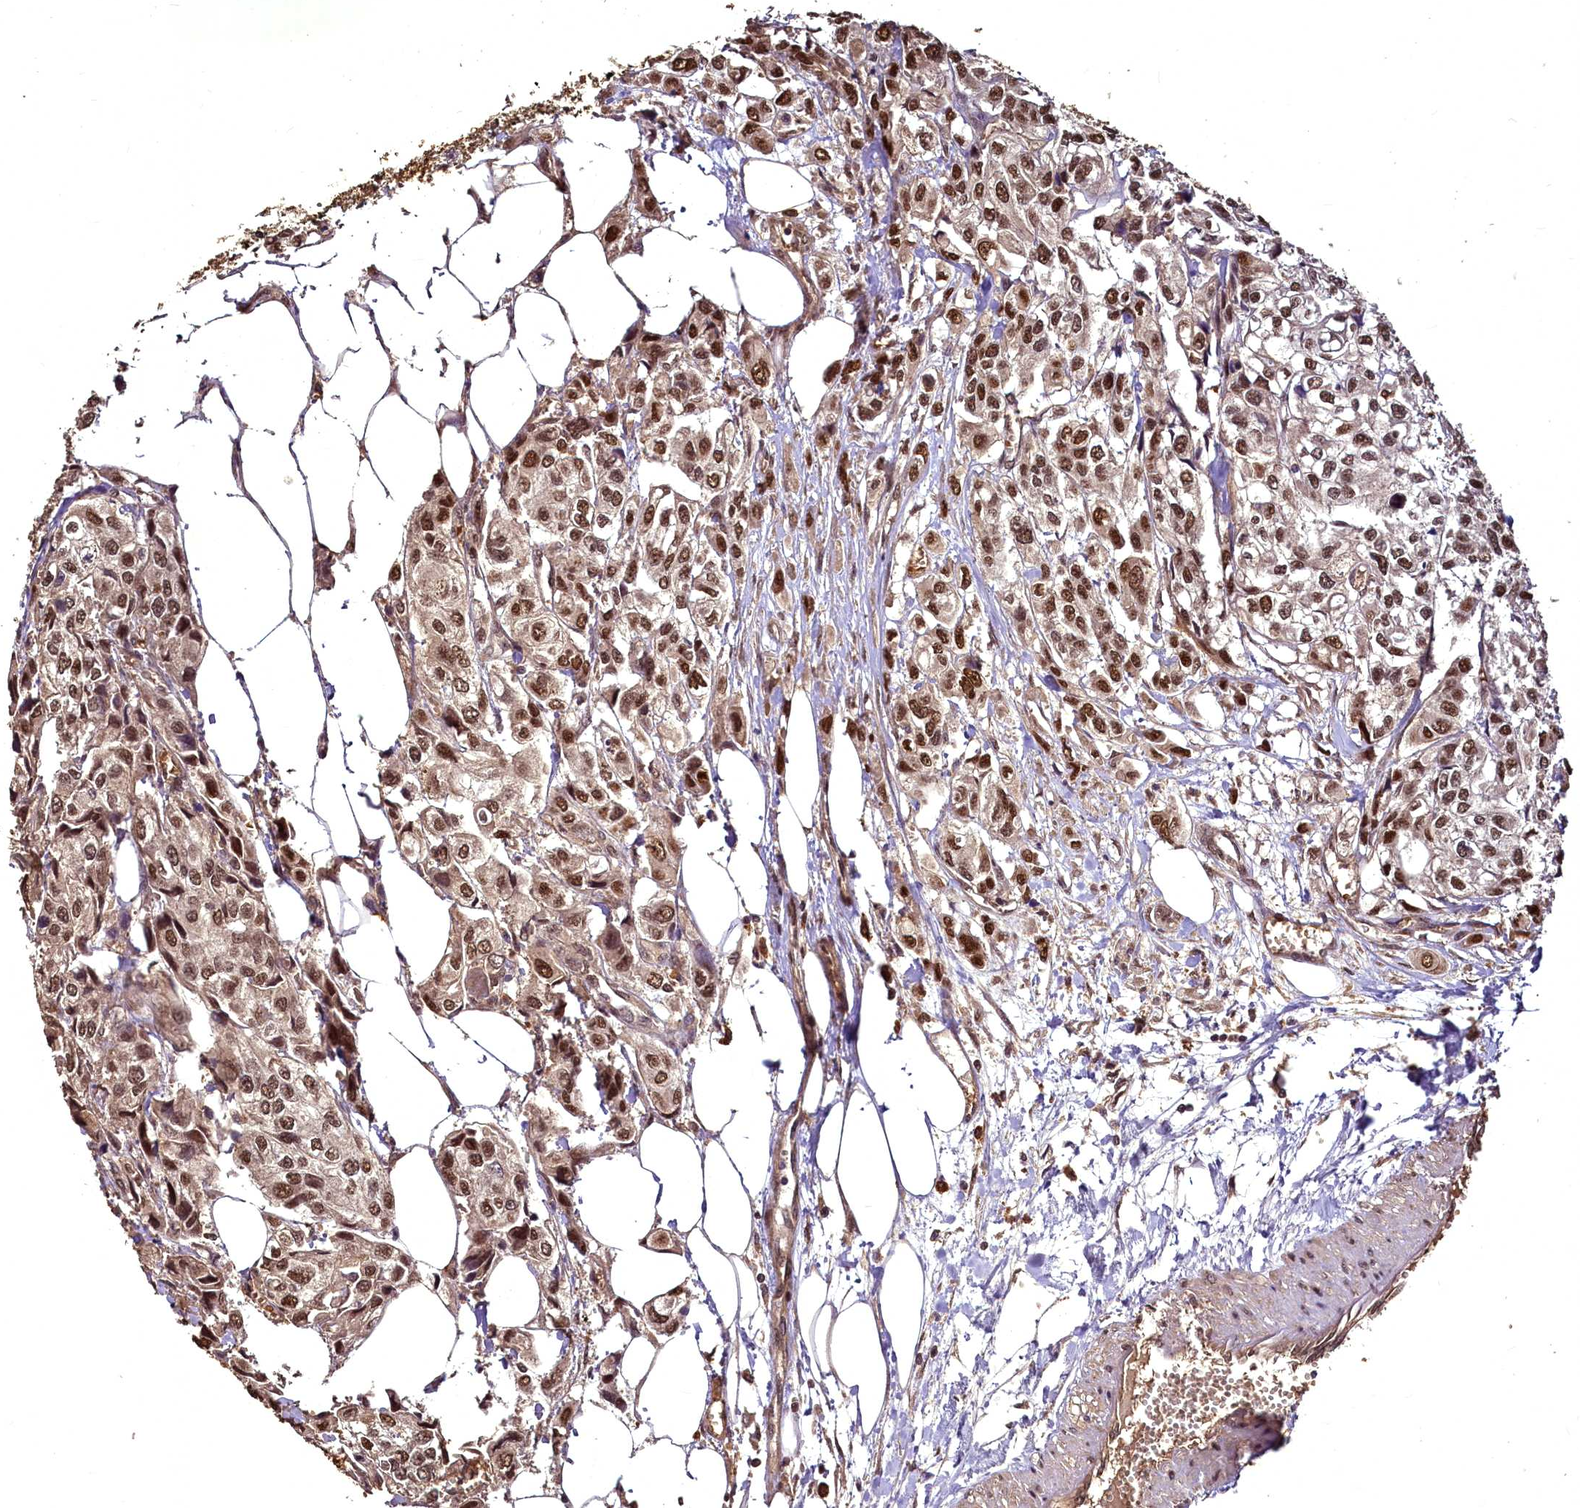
{"staining": {"intensity": "moderate", "quantity": ">75%", "location": "cytoplasmic/membranous,nuclear"}, "tissue": "urothelial cancer", "cell_type": "Tumor cells", "image_type": "cancer", "snomed": [{"axis": "morphology", "description": "Urothelial carcinoma, High grade"}, {"axis": "topography", "description": "Urinary bladder"}], "caption": "Moderate cytoplasmic/membranous and nuclear protein expression is present in about >75% of tumor cells in urothelial cancer.", "gene": "VPS51", "patient": {"sex": "male", "age": 67}}